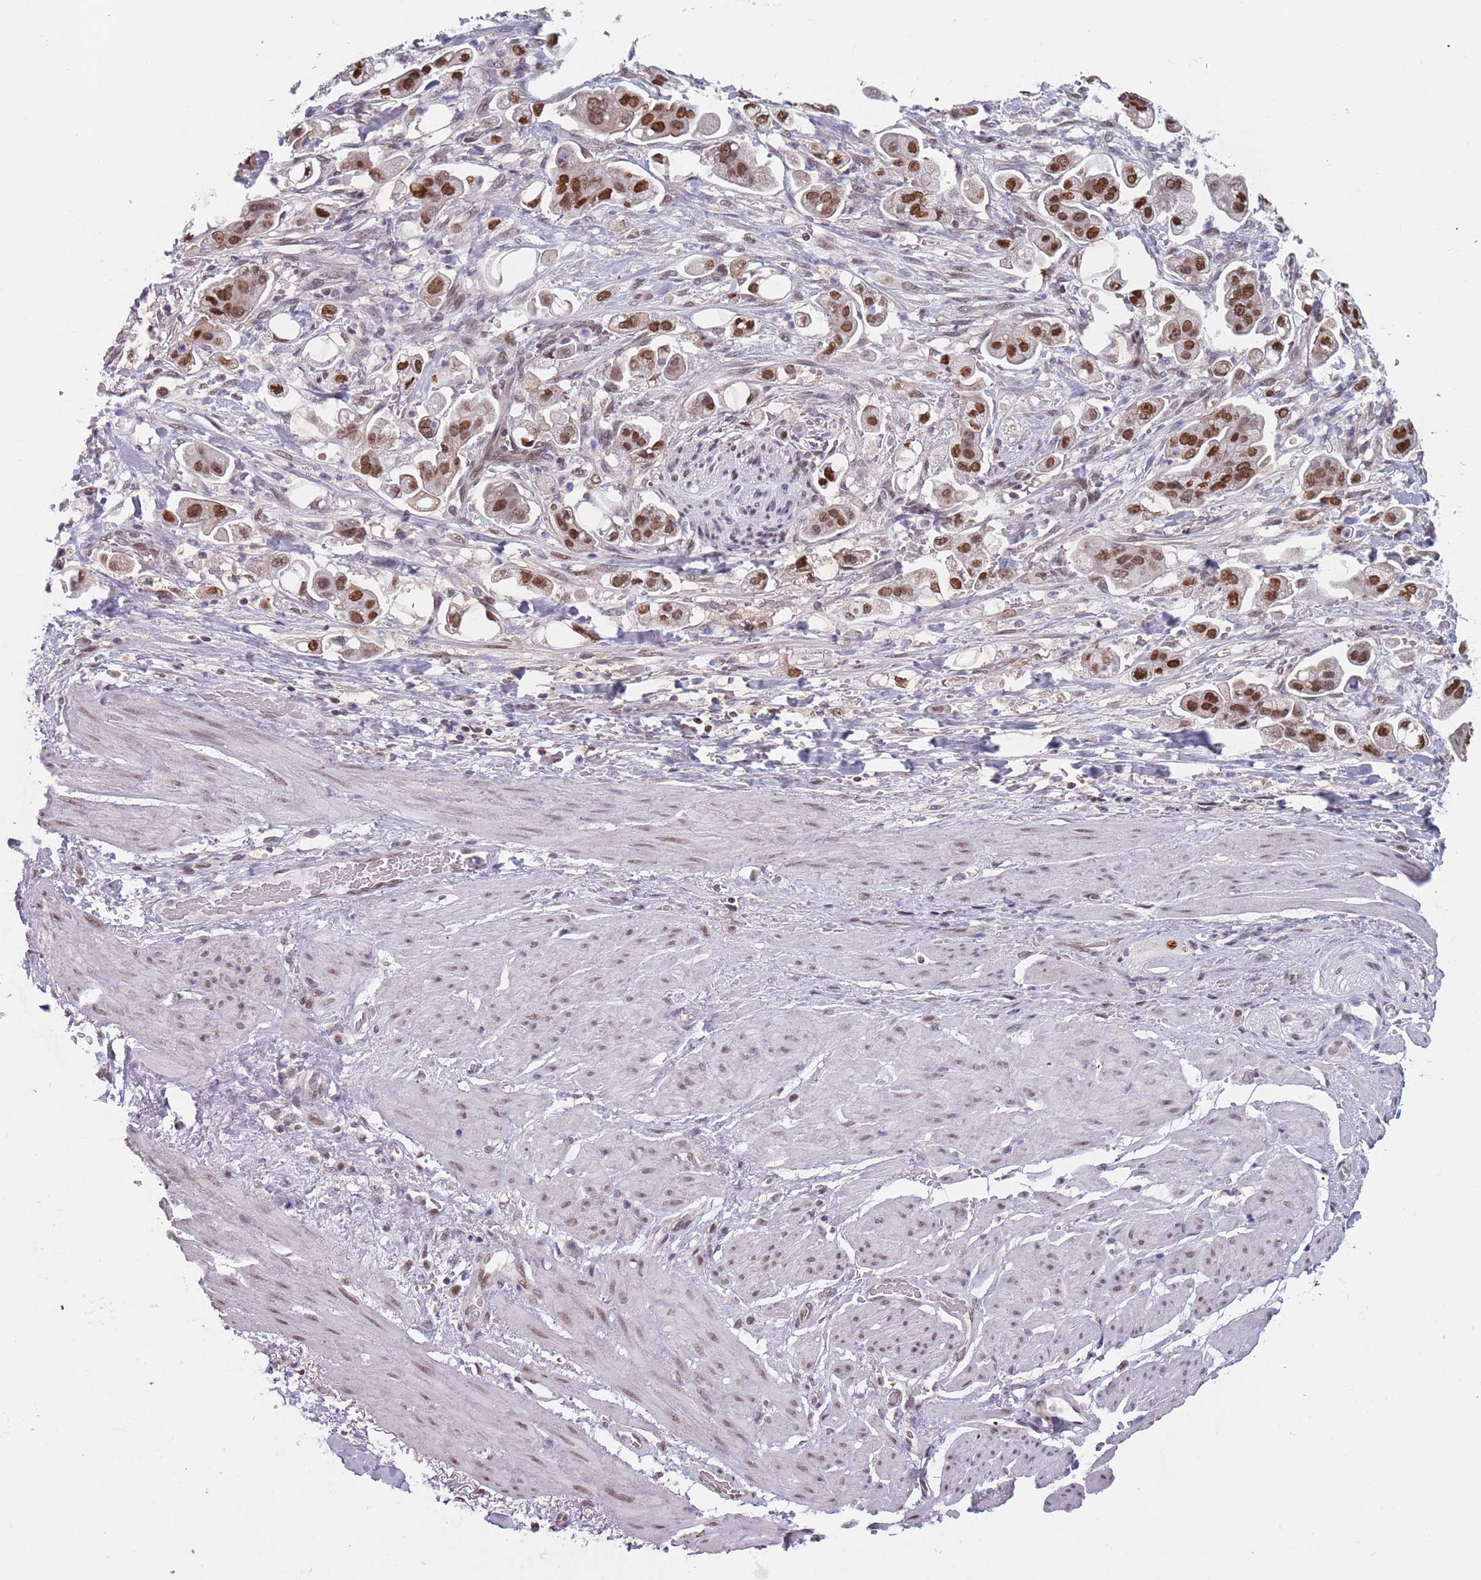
{"staining": {"intensity": "moderate", "quantity": ">75%", "location": "nuclear"}, "tissue": "stomach cancer", "cell_type": "Tumor cells", "image_type": "cancer", "snomed": [{"axis": "morphology", "description": "Adenocarcinoma, NOS"}, {"axis": "topography", "description": "Stomach"}], "caption": "Immunohistochemistry (IHC) image of stomach cancer stained for a protein (brown), which reveals medium levels of moderate nuclear positivity in about >75% of tumor cells.", "gene": "MFSD12", "patient": {"sex": "male", "age": 62}}